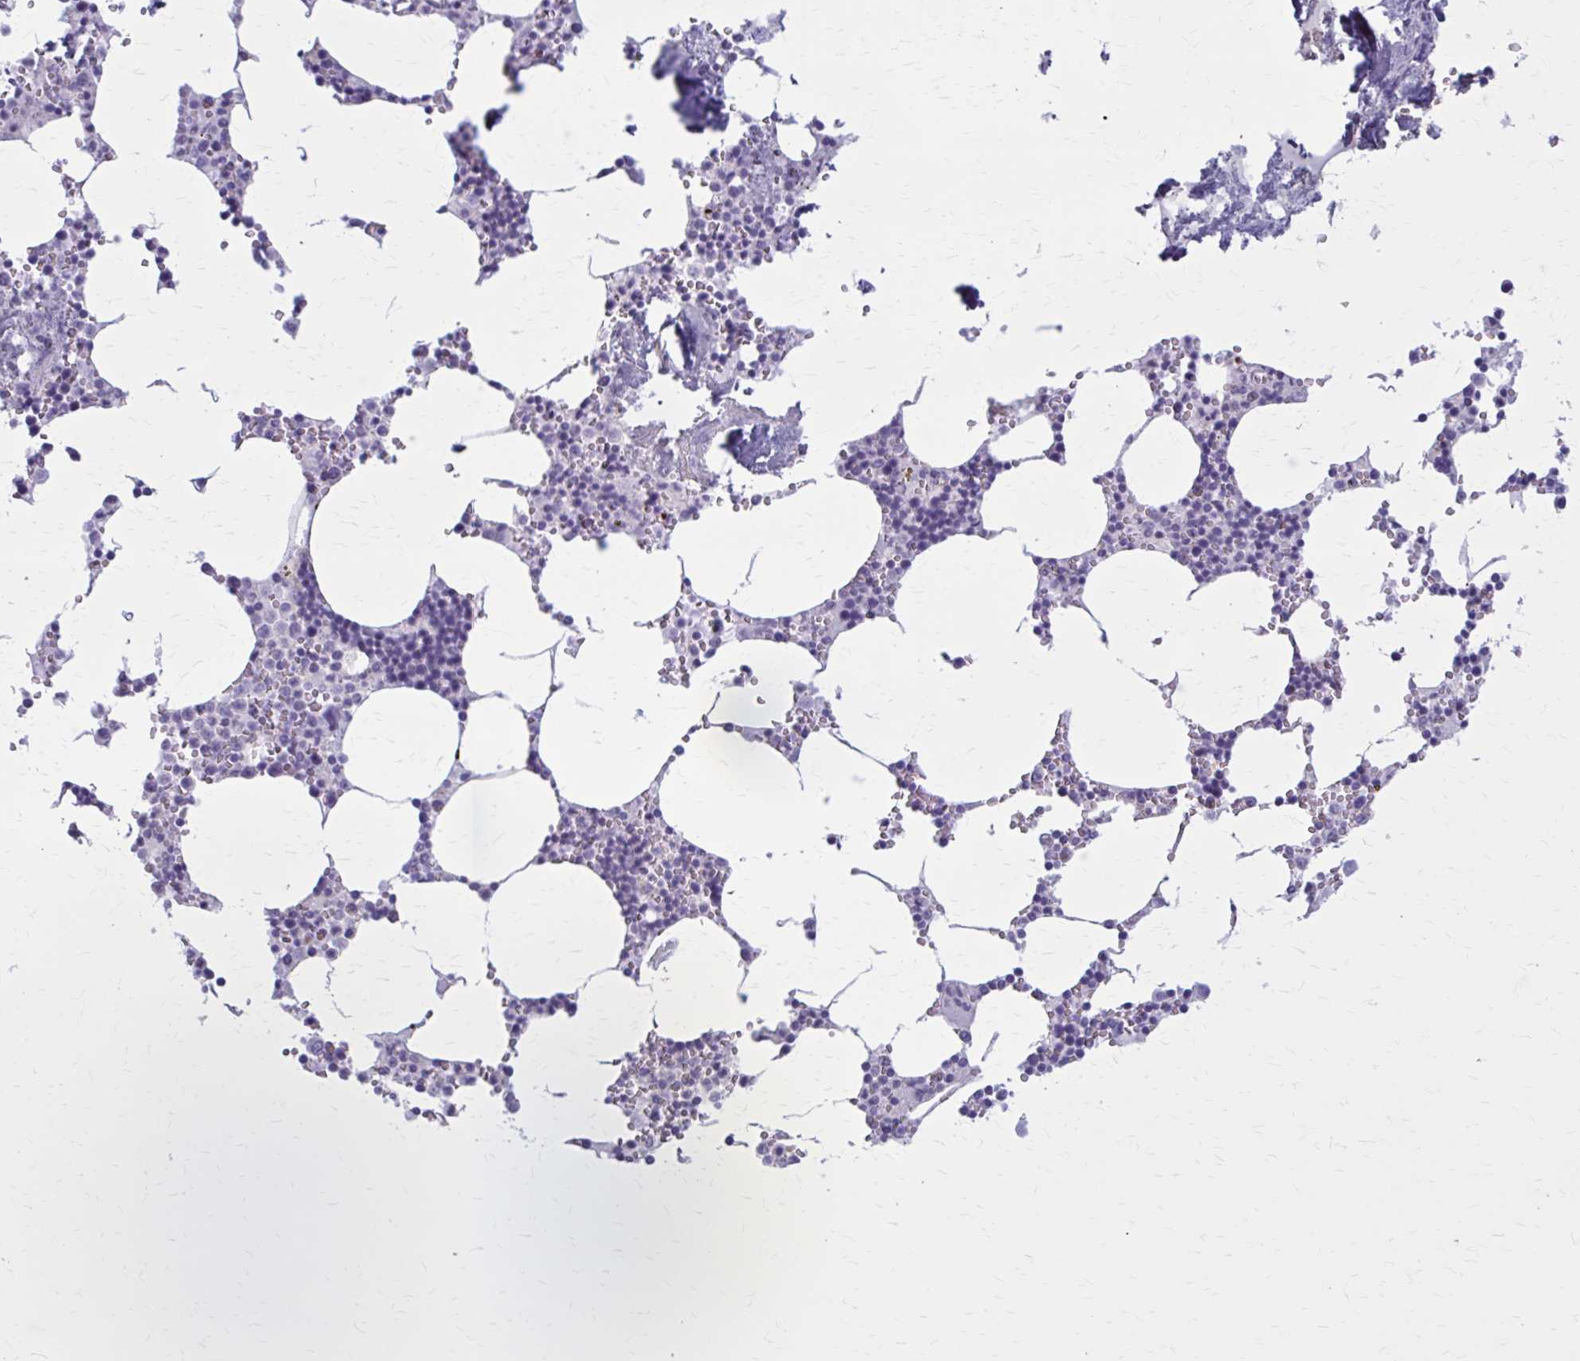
{"staining": {"intensity": "negative", "quantity": "none", "location": "none"}, "tissue": "bone marrow", "cell_type": "Hematopoietic cells", "image_type": "normal", "snomed": [{"axis": "morphology", "description": "Normal tissue, NOS"}, {"axis": "topography", "description": "Bone marrow"}], "caption": "A photomicrograph of human bone marrow is negative for staining in hematopoietic cells. (DAB immunohistochemistry, high magnification).", "gene": "AKAP12", "patient": {"sex": "male", "age": 54}}